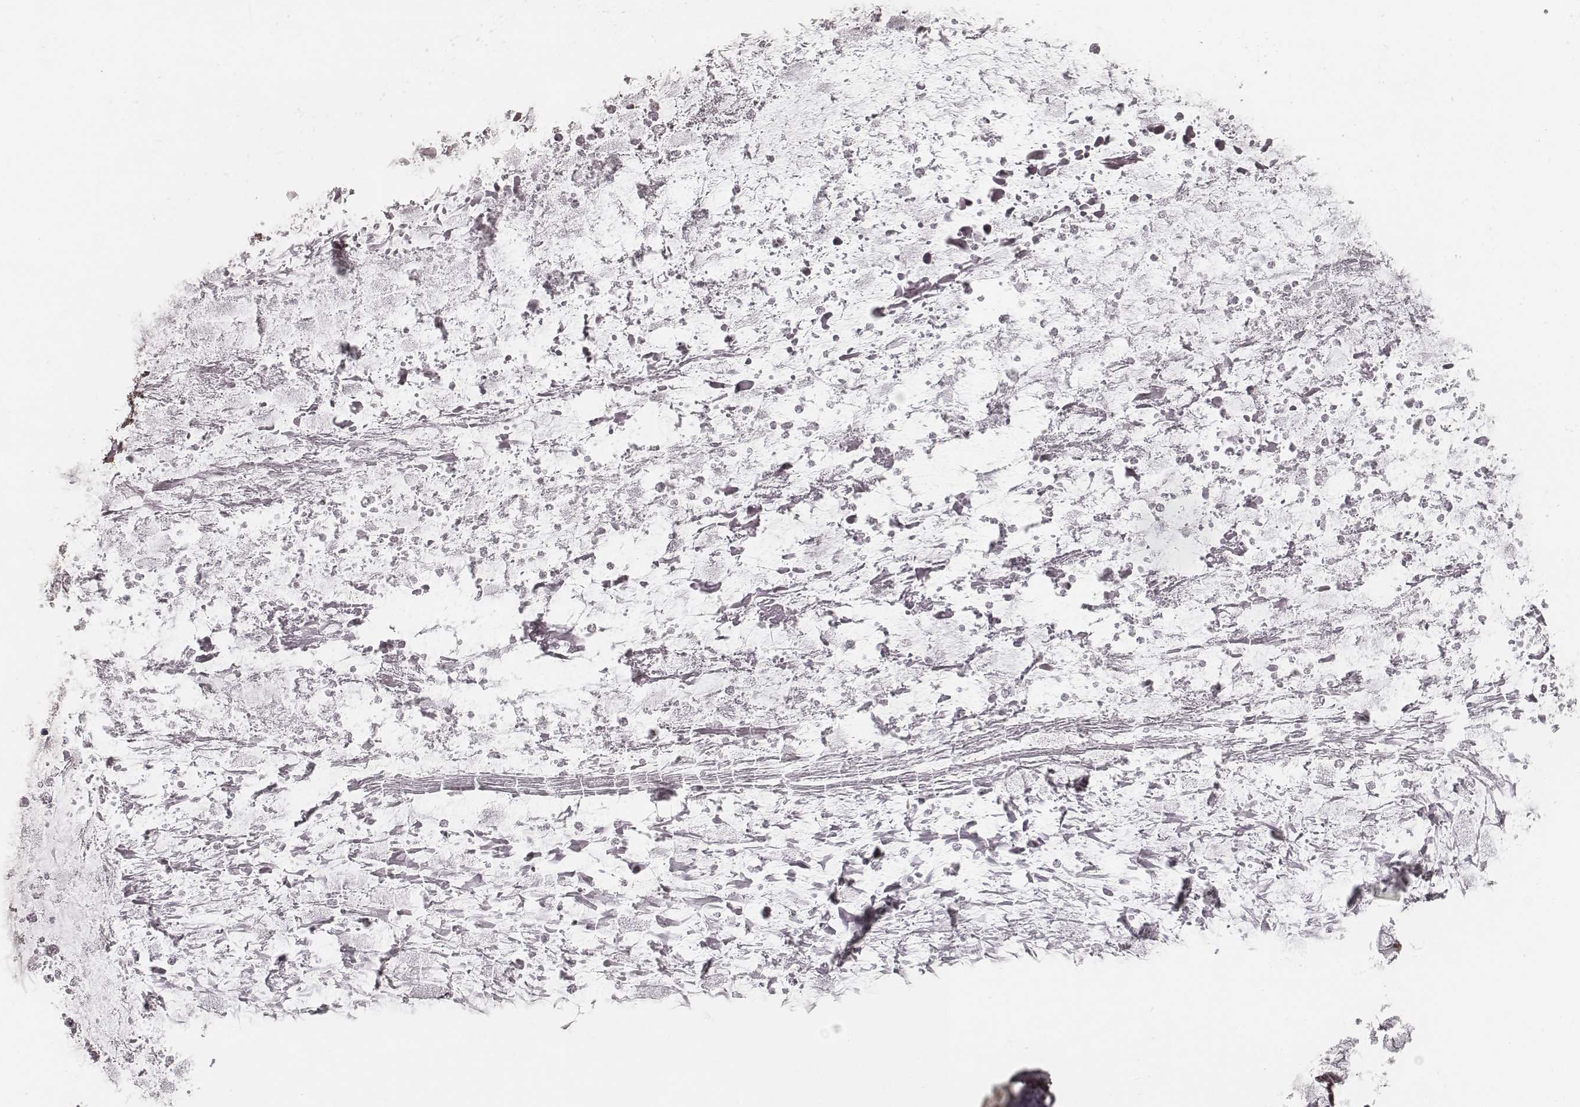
{"staining": {"intensity": "negative", "quantity": "none", "location": "none"}, "tissue": "ovarian cancer", "cell_type": "Tumor cells", "image_type": "cancer", "snomed": [{"axis": "morphology", "description": "Cystadenocarcinoma, mucinous, NOS"}, {"axis": "topography", "description": "Ovary"}], "caption": "Immunohistochemical staining of ovarian cancer demonstrates no significant staining in tumor cells.", "gene": "HMGA2", "patient": {"sex": "female", "age": 67}}